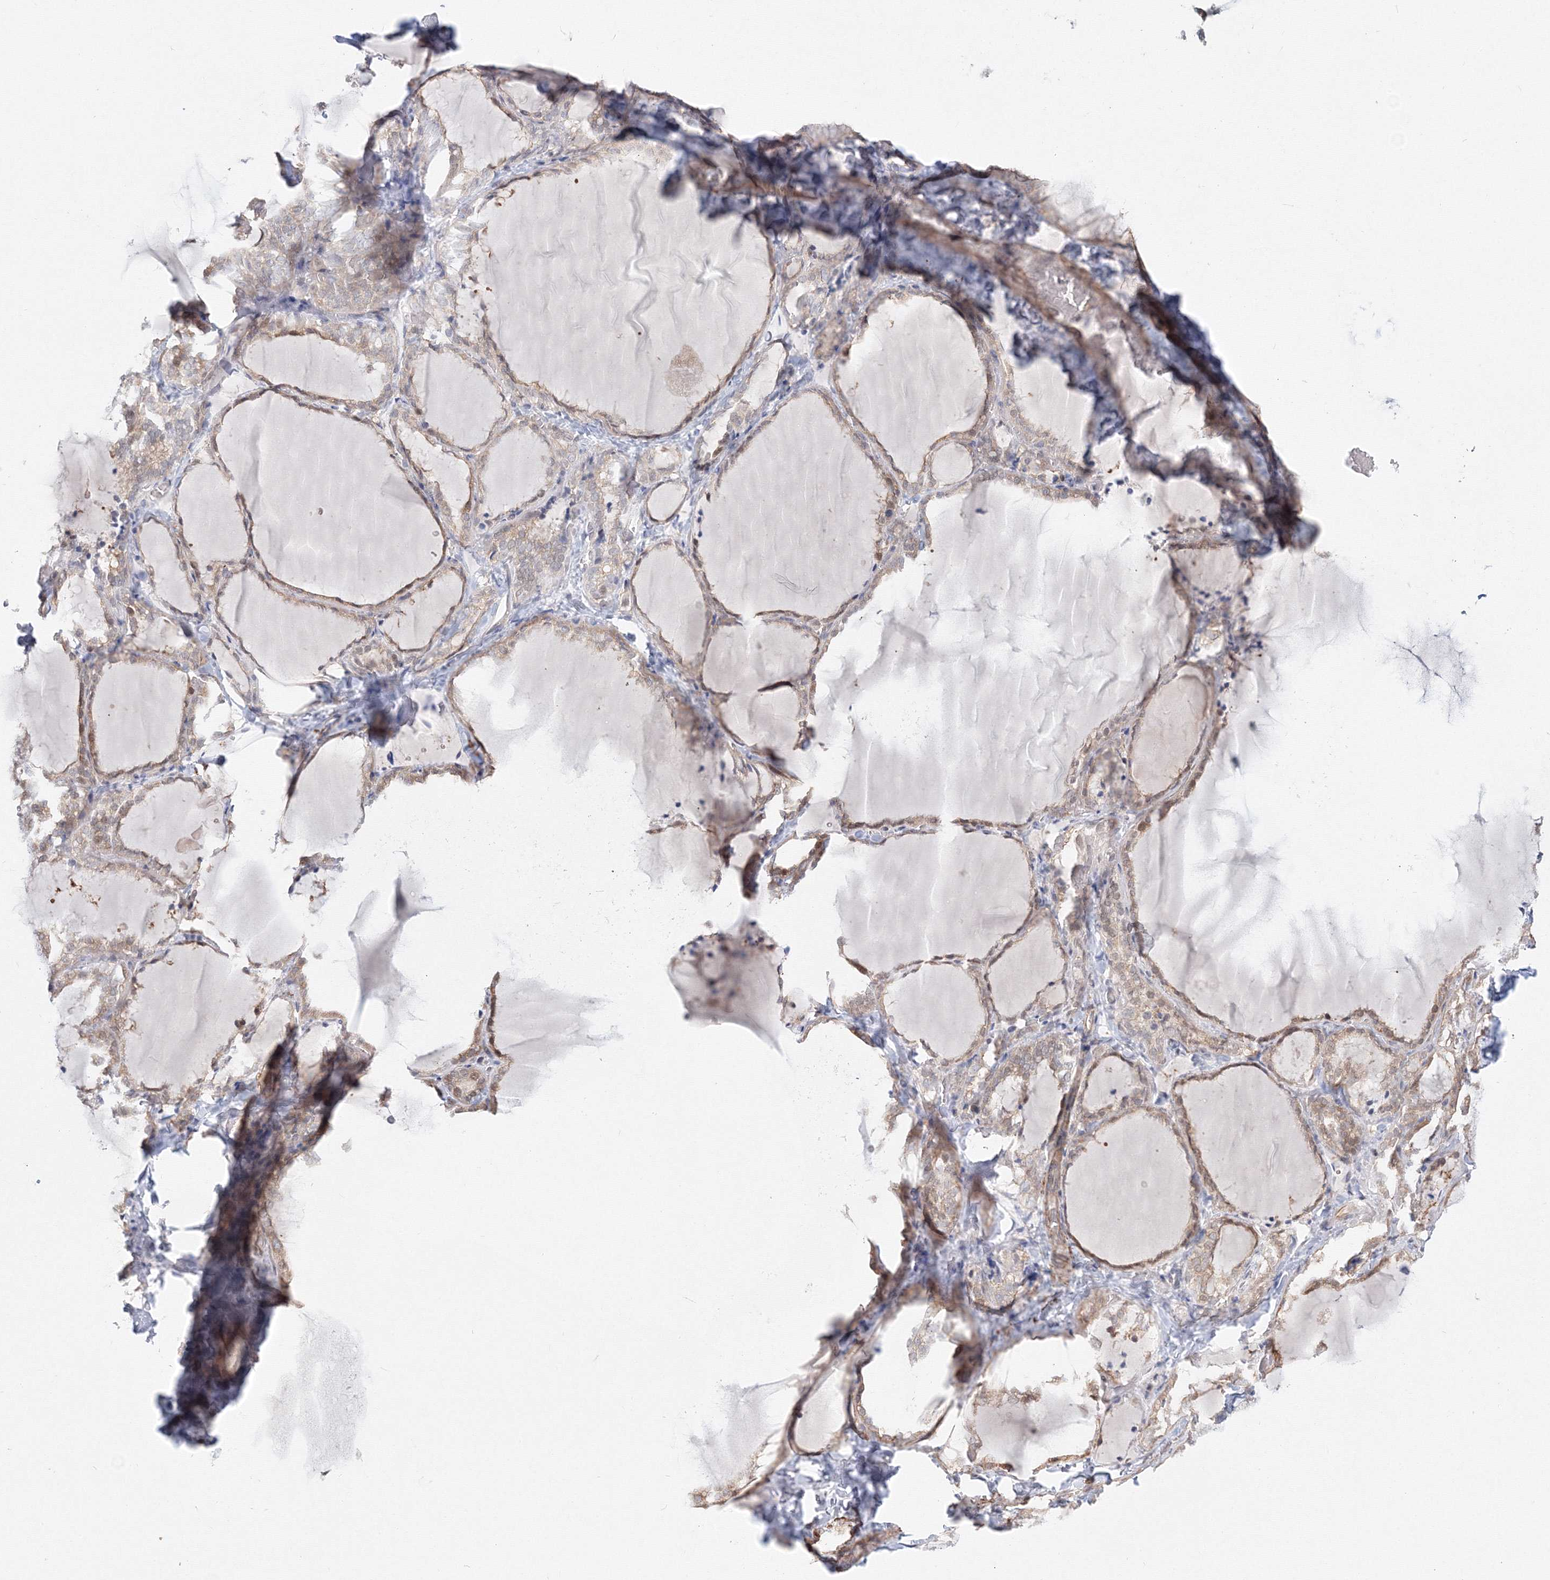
{"staining": {"intensity": "moderate", "quantity": "25%-75%", "location": "nuclear"}, "tissue": "thyroid gland", "cell_type": "Glandular cells", "image_type": "normal", "snomed": [{"axis": "morphology", "description": "Normal tissue, NOS"}, {"axis": "topography", "description": "Thyroid gland"}], "caption": "A histopathology image of human thyroid gland stained for a protein exhibits moderate nuclear brown staining in glandular cells.", "gene": "ARHGAP21", "patient": {"sex": "female", "age": 22}}